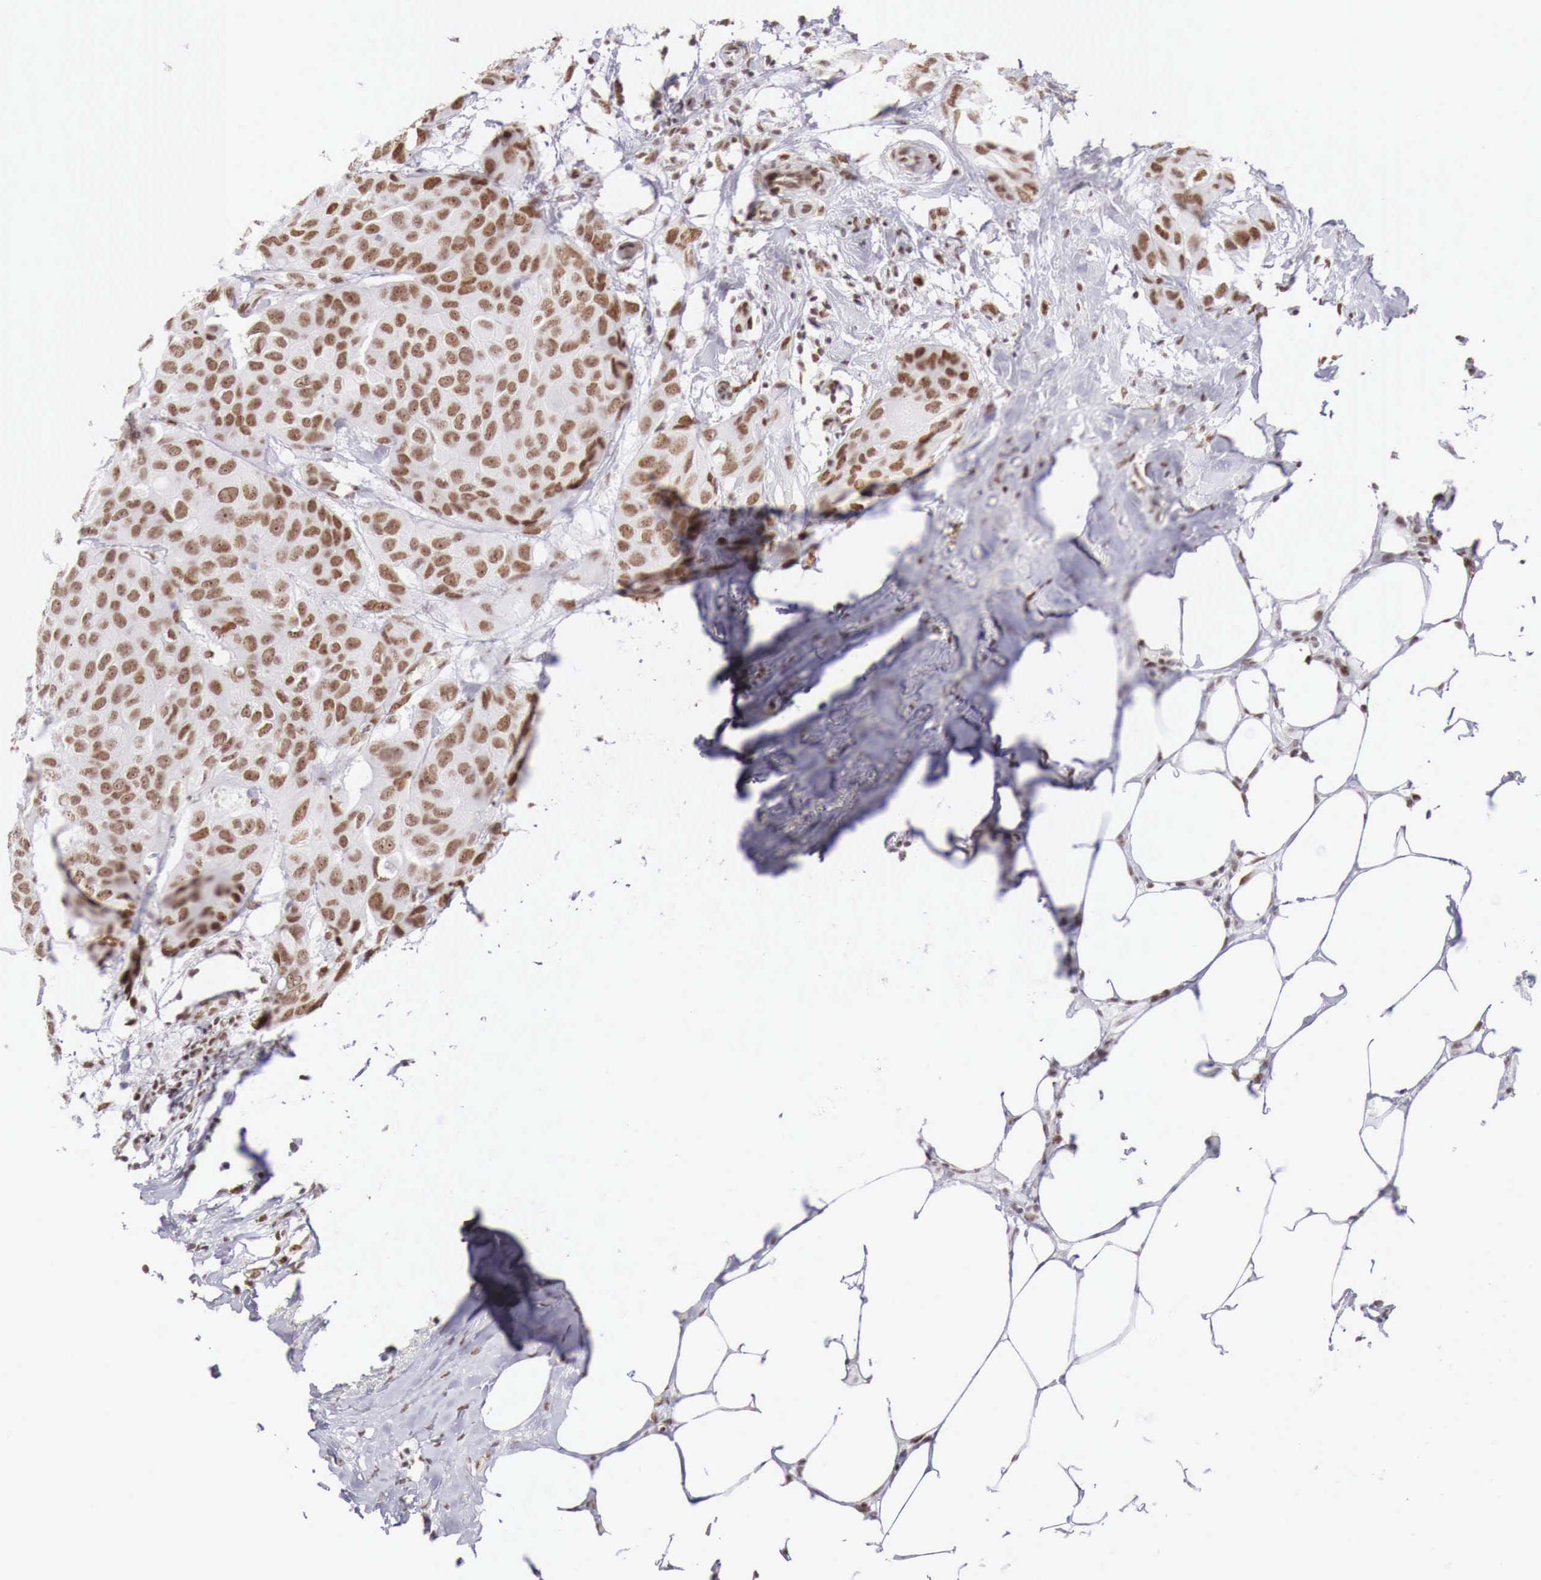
{"staining": {"intensity": "strong", "quantity": ">75%", "location": "nuclear"}, "tissue": "breast cancer", "cell_type": "Tumor cells", "image_type": "cancer", "snomed": [{"axis": "morphology", "description": "Duct carcinoma"}, {"axis": "topography", "description": "Breast"}], "caption": "Breast cancer (intraductal carcinoma) was stained to show a protein in brown. There is high levels of strong nuclear staining in about >75% of tumor cells.", "gene": "PHF14", "patient": {"sex": "female", "age": 68}}